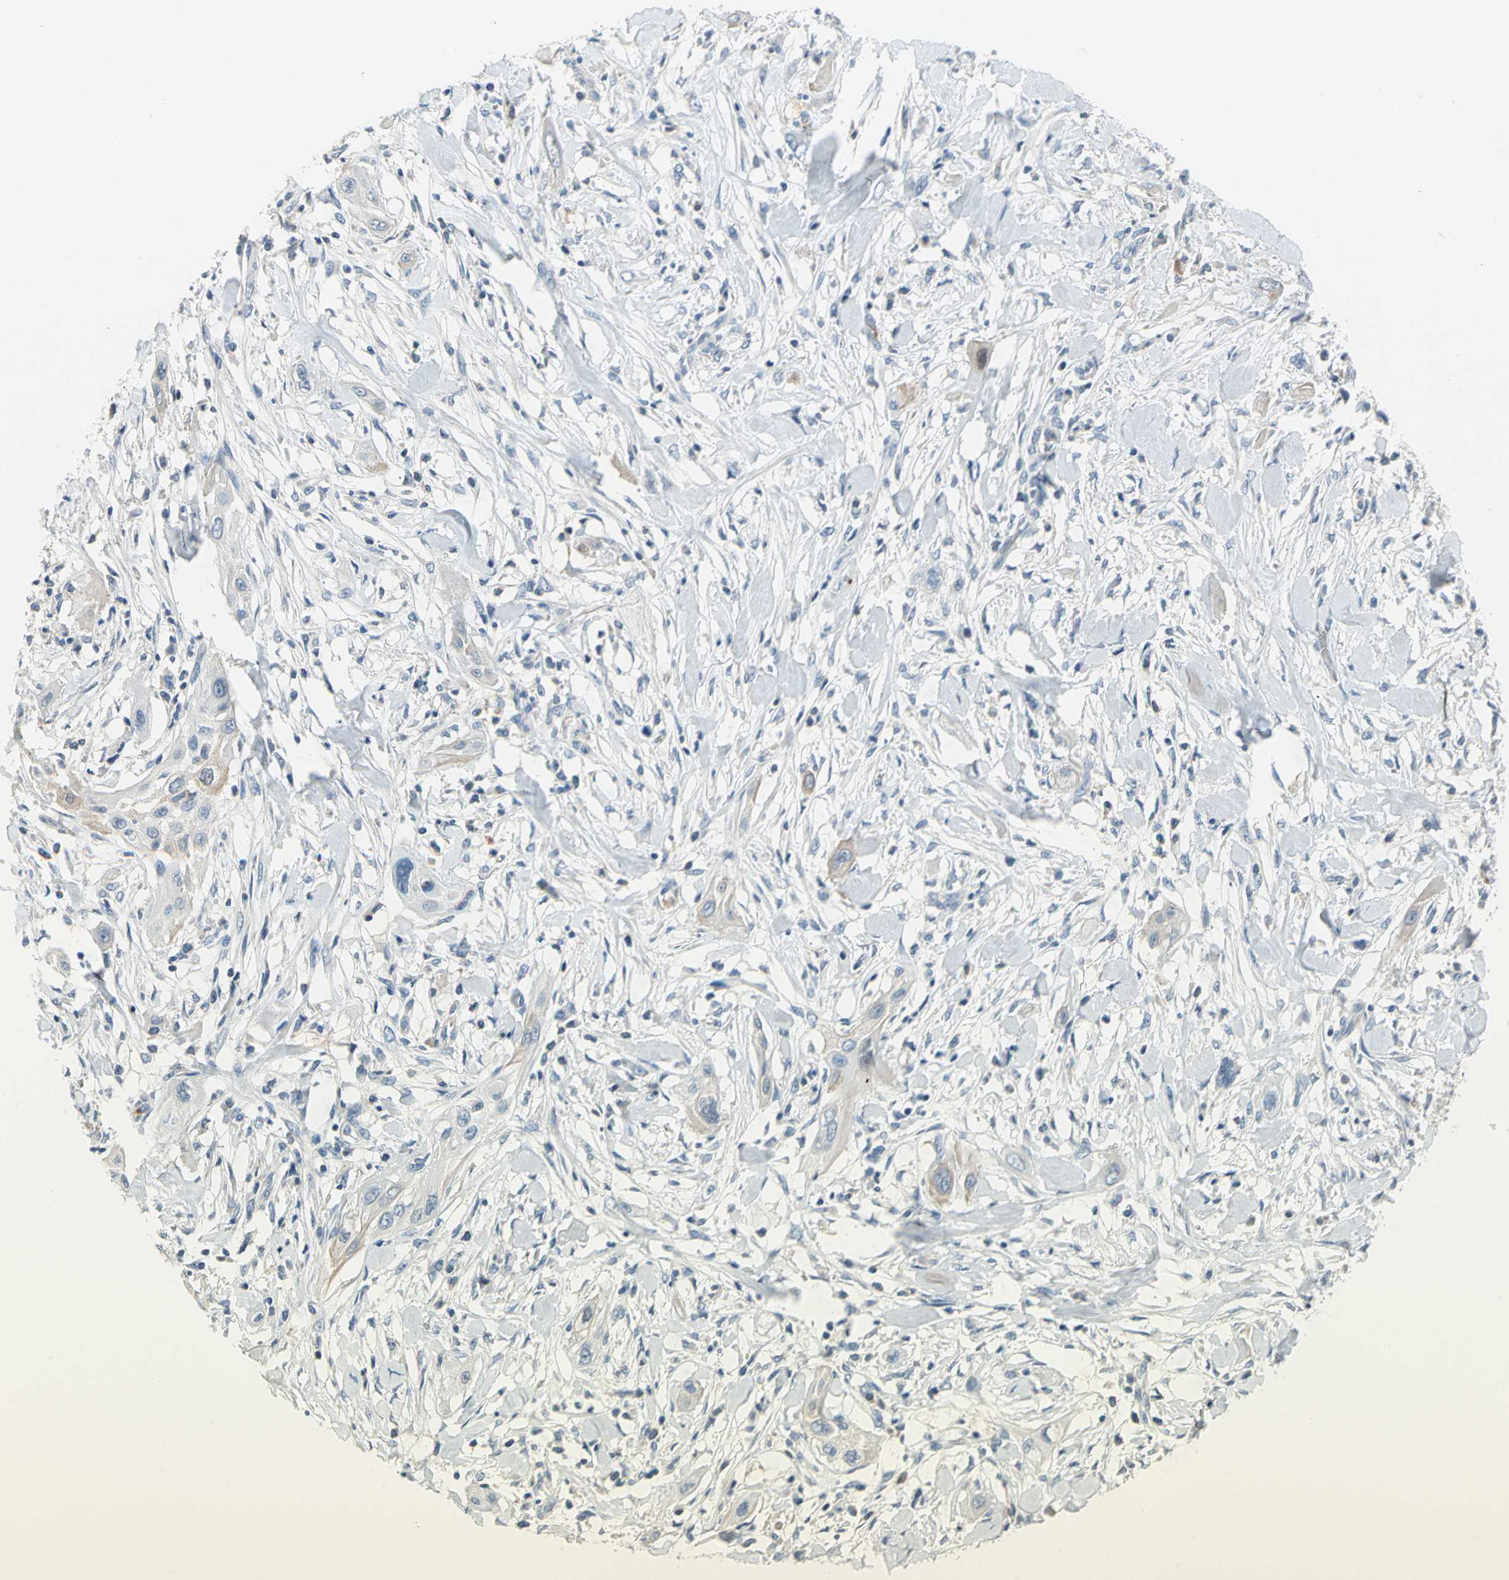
{"staining": {"intensity": "moderate", "quantity": "<25%", "location": "cytoplasmic/membranous"}, "tissue": "lung cancer", "cell_type": "Tumor cells", "image_type": "cancer", "snomed": [{"axis": "morphology", "description": "Squamous cell carcinoma, NOS"}, {"axis": "topography", "description": "Lung"}], "caption": "Immunohistochemical staining of human squamous cell carcinoma (lung) exhibits moderate cytoplasmic/membranous protein positivity in approximately <25% of tumor cells.", "gene": "ZIC1", "patient": {"sex": "female", "age": 47}}